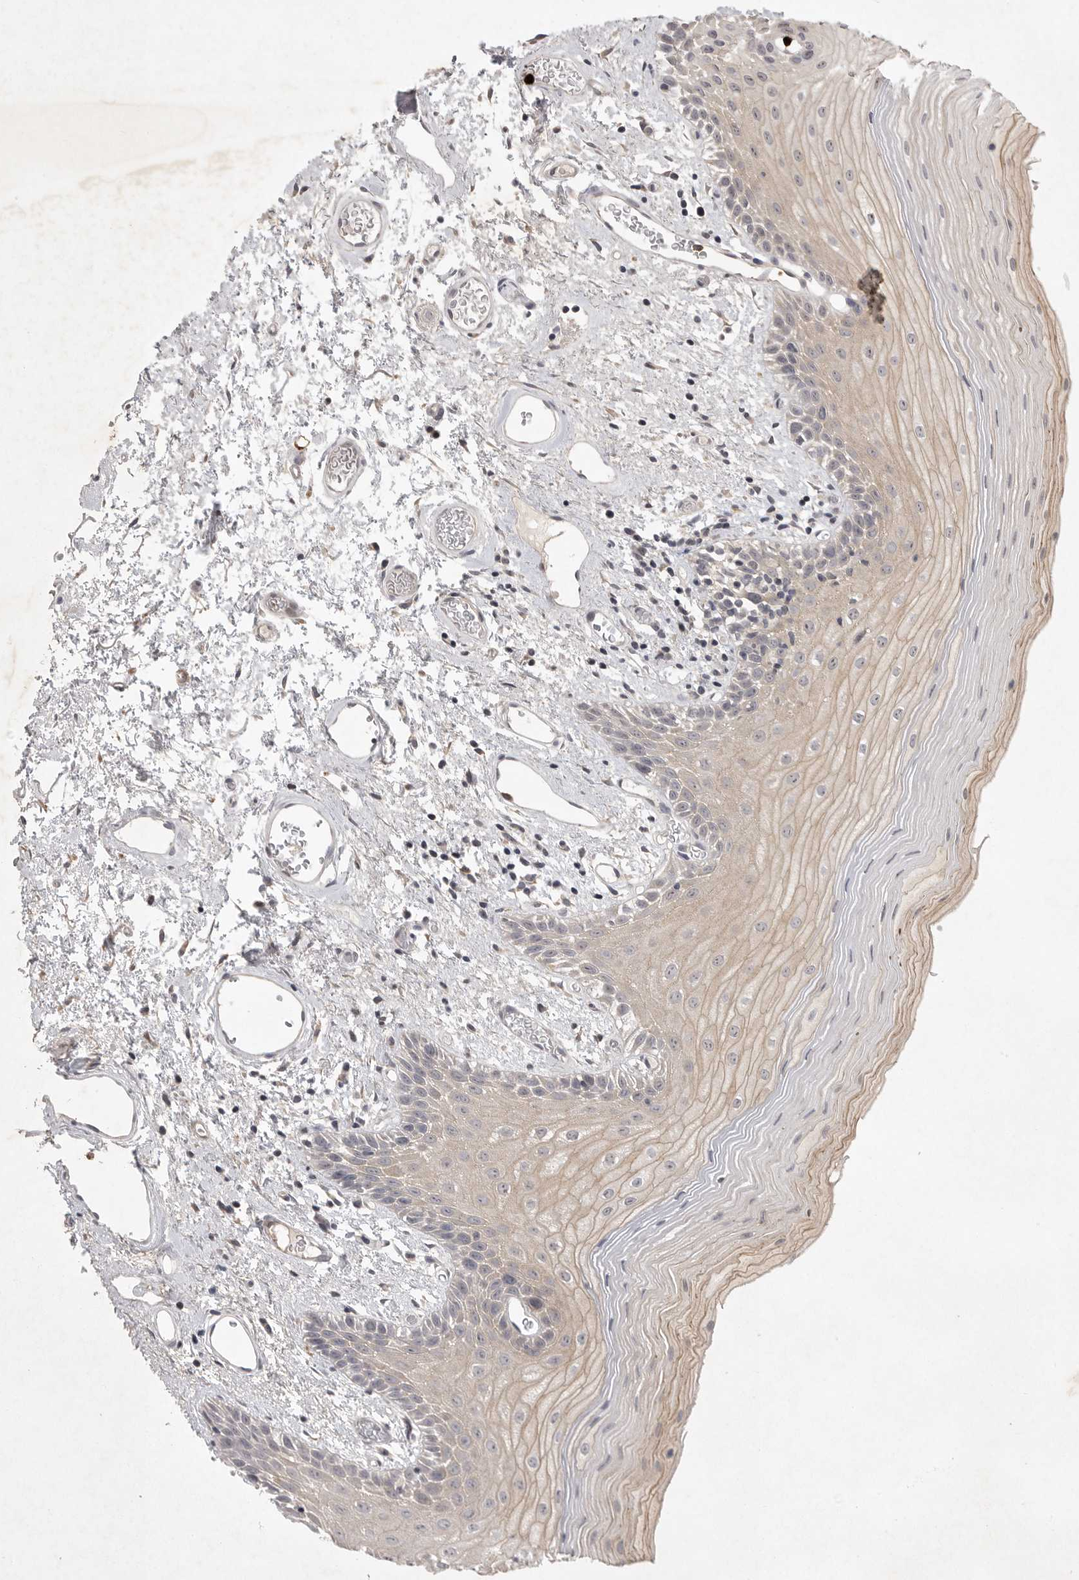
{"staining": {"intensity": "weak", "quantity": "25%-75%", "location": "cytoplasmic/membranous"}, "tissue": "oral mucosa", "cell_type": "Squamous epithelial cells", "image_type": "normal", "snomed": [{"axis": "morphology", "description": "Normal tissue, NOS"}, {"axis": "topography", "description": "Oral tissue"}], "caption": "Oral mucosa stained for a protein (brown) displays weak cytoplasmic/membranous positive staining in approximately 25%-75% of squamous epithelial cells.", "gene": "UBE3D", "patient": {"sex": "male", "age": 52}}